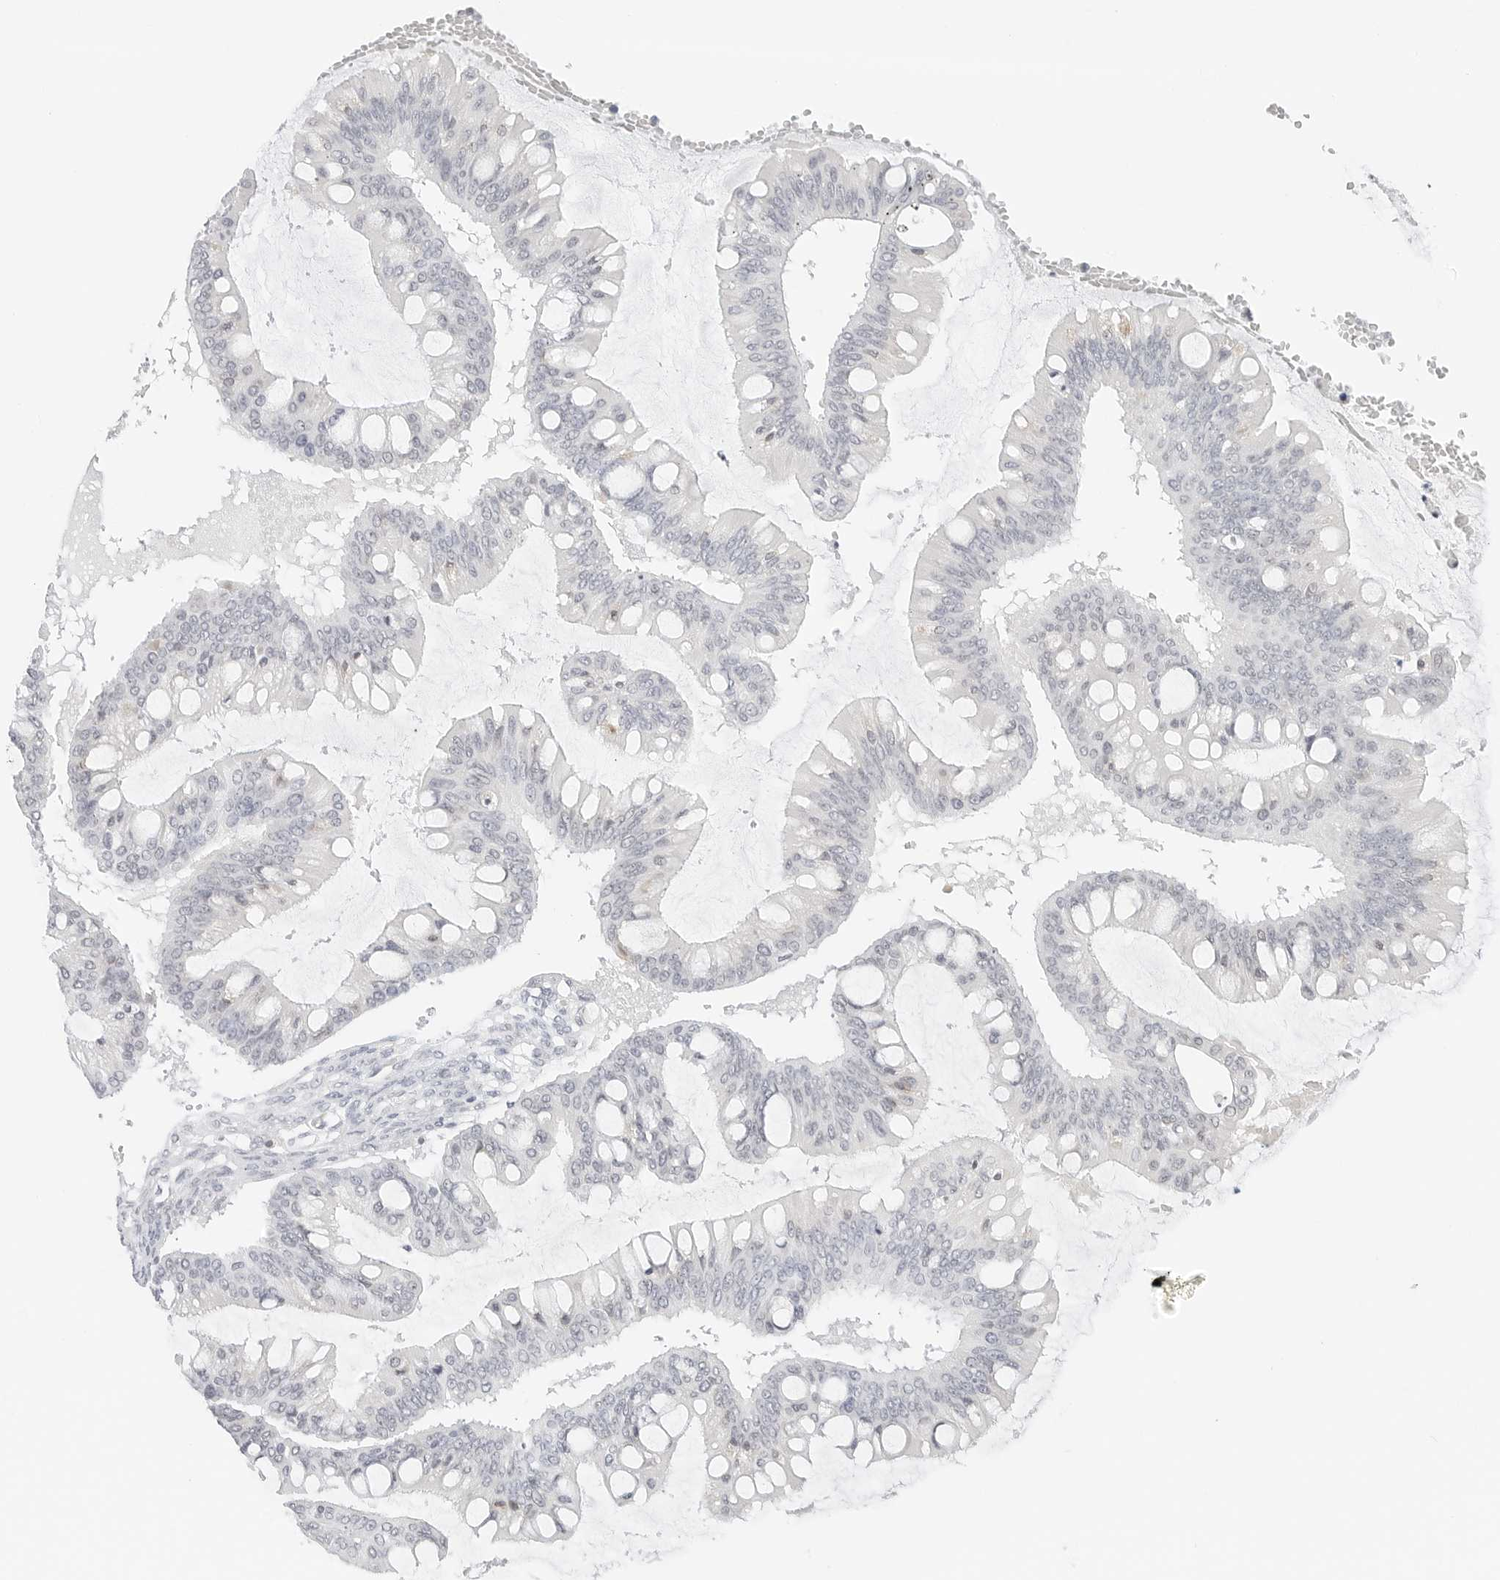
{"staining": {"intensity": "negative", "quantity": "none", "location": "none"}, "tissue": "ovarian cancer", "cell_type": "Tumor cells", "image_type": "cancer", "snomed": [{"axis": "morphology", "description": "Cystadenocarcinoma, mucinous, NOS"}, {"axis": "topography", "description": "Ovary"}], "caption": "Image shows no significant protein staining in tumor cells of ovarian cancer.", "gene": "NEO1", "patient": {"sex": "female", "age": 73}}